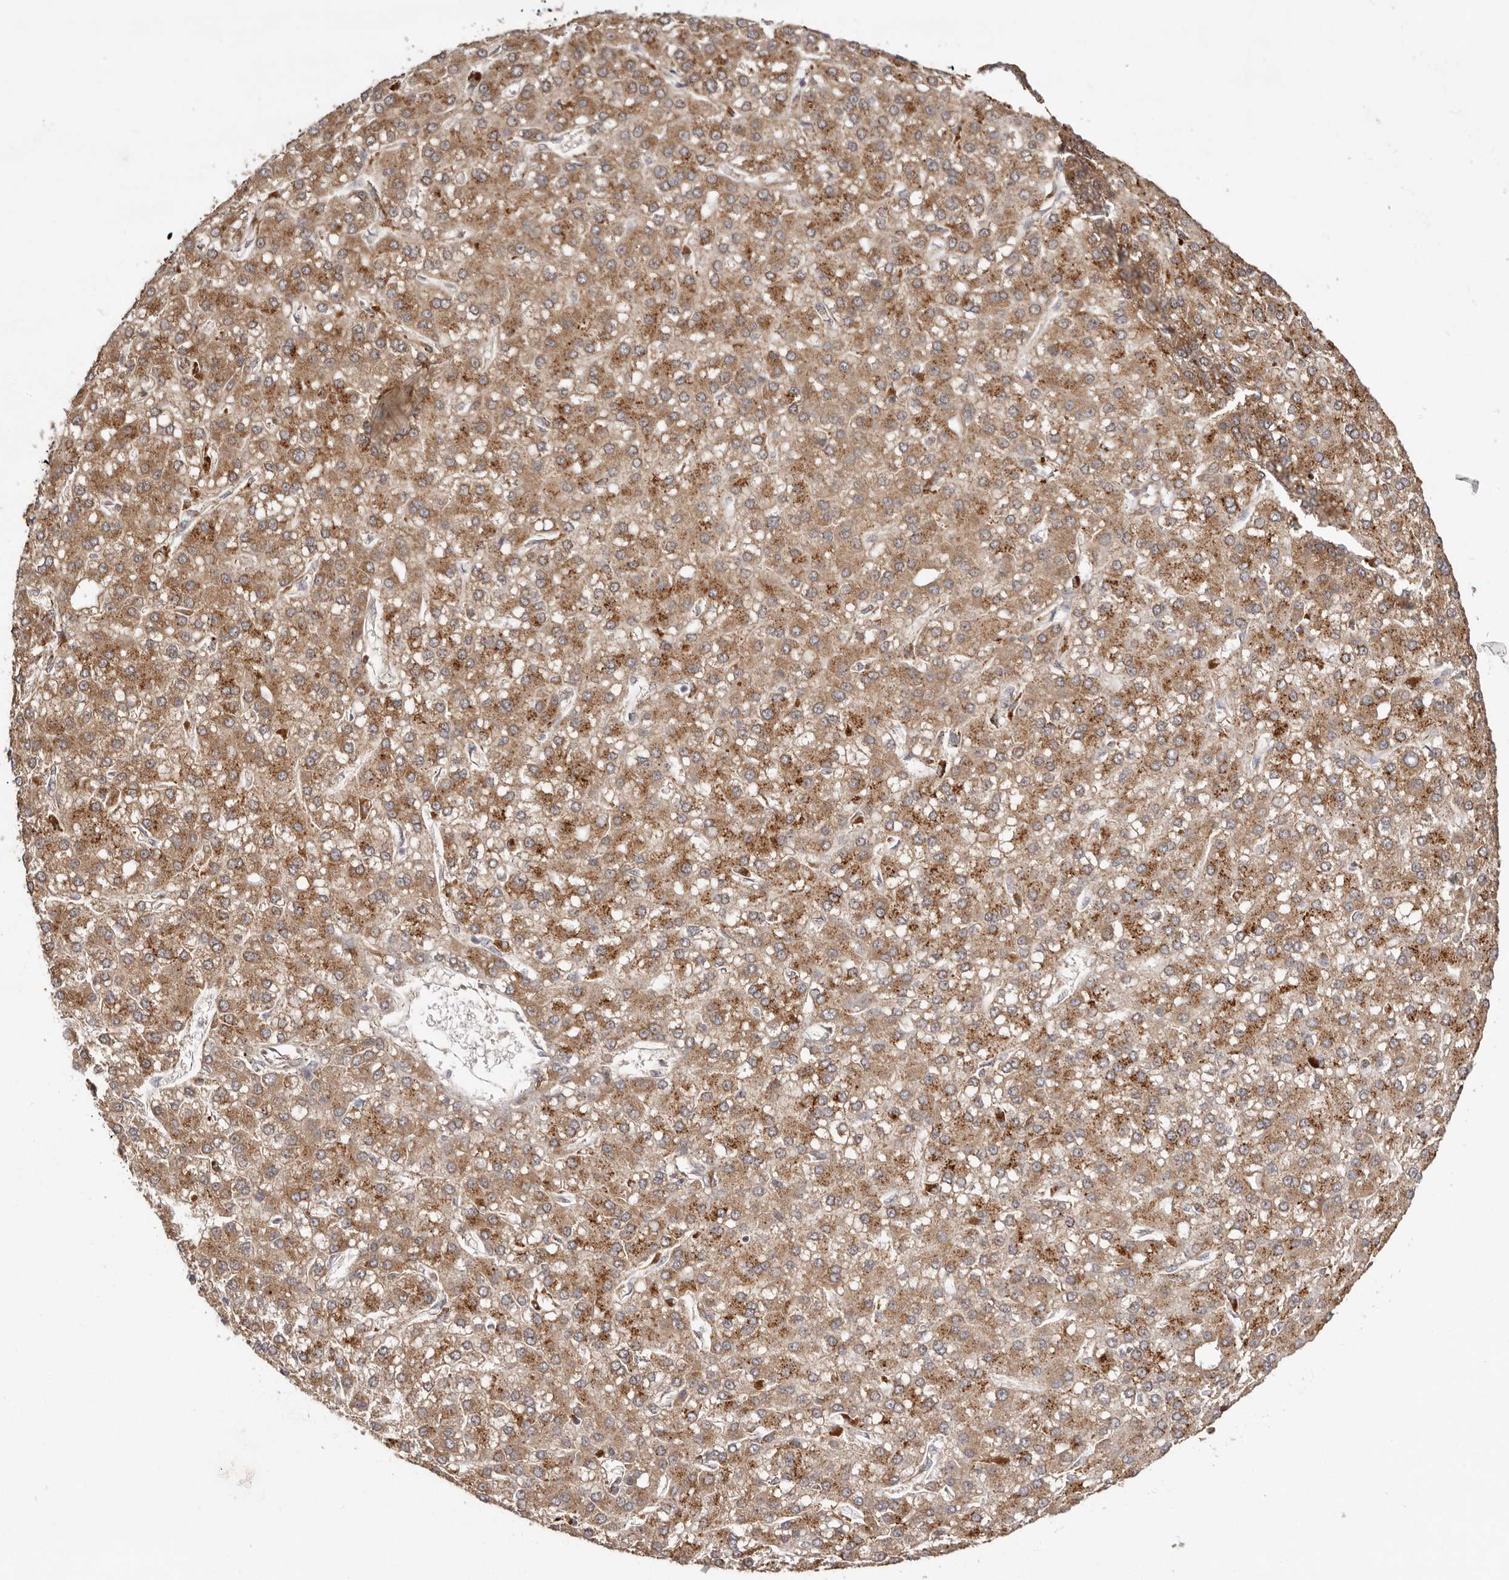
{"staining": {"intensity": "moderate", "quantity": ">75%", "location": "cytoplasmic/membranous"}, "tissue": "liver cancer", "cell_type": "Tumor cells", "image_type": "cancer", "snomed": [{"axis": "morphology", "description": "Carcinoma, Hepatocellular, NOS"}, {"axis": "topography", "description": "Liver"}], "caption": "Hepatocellular carcinoma (liver) stained with a brown dye displays moderate cytoplasmic/membranous positive expression in about >75% of tumor cells.", "gene": "GRN", "patient": {"sex": "male", "age": 67}}